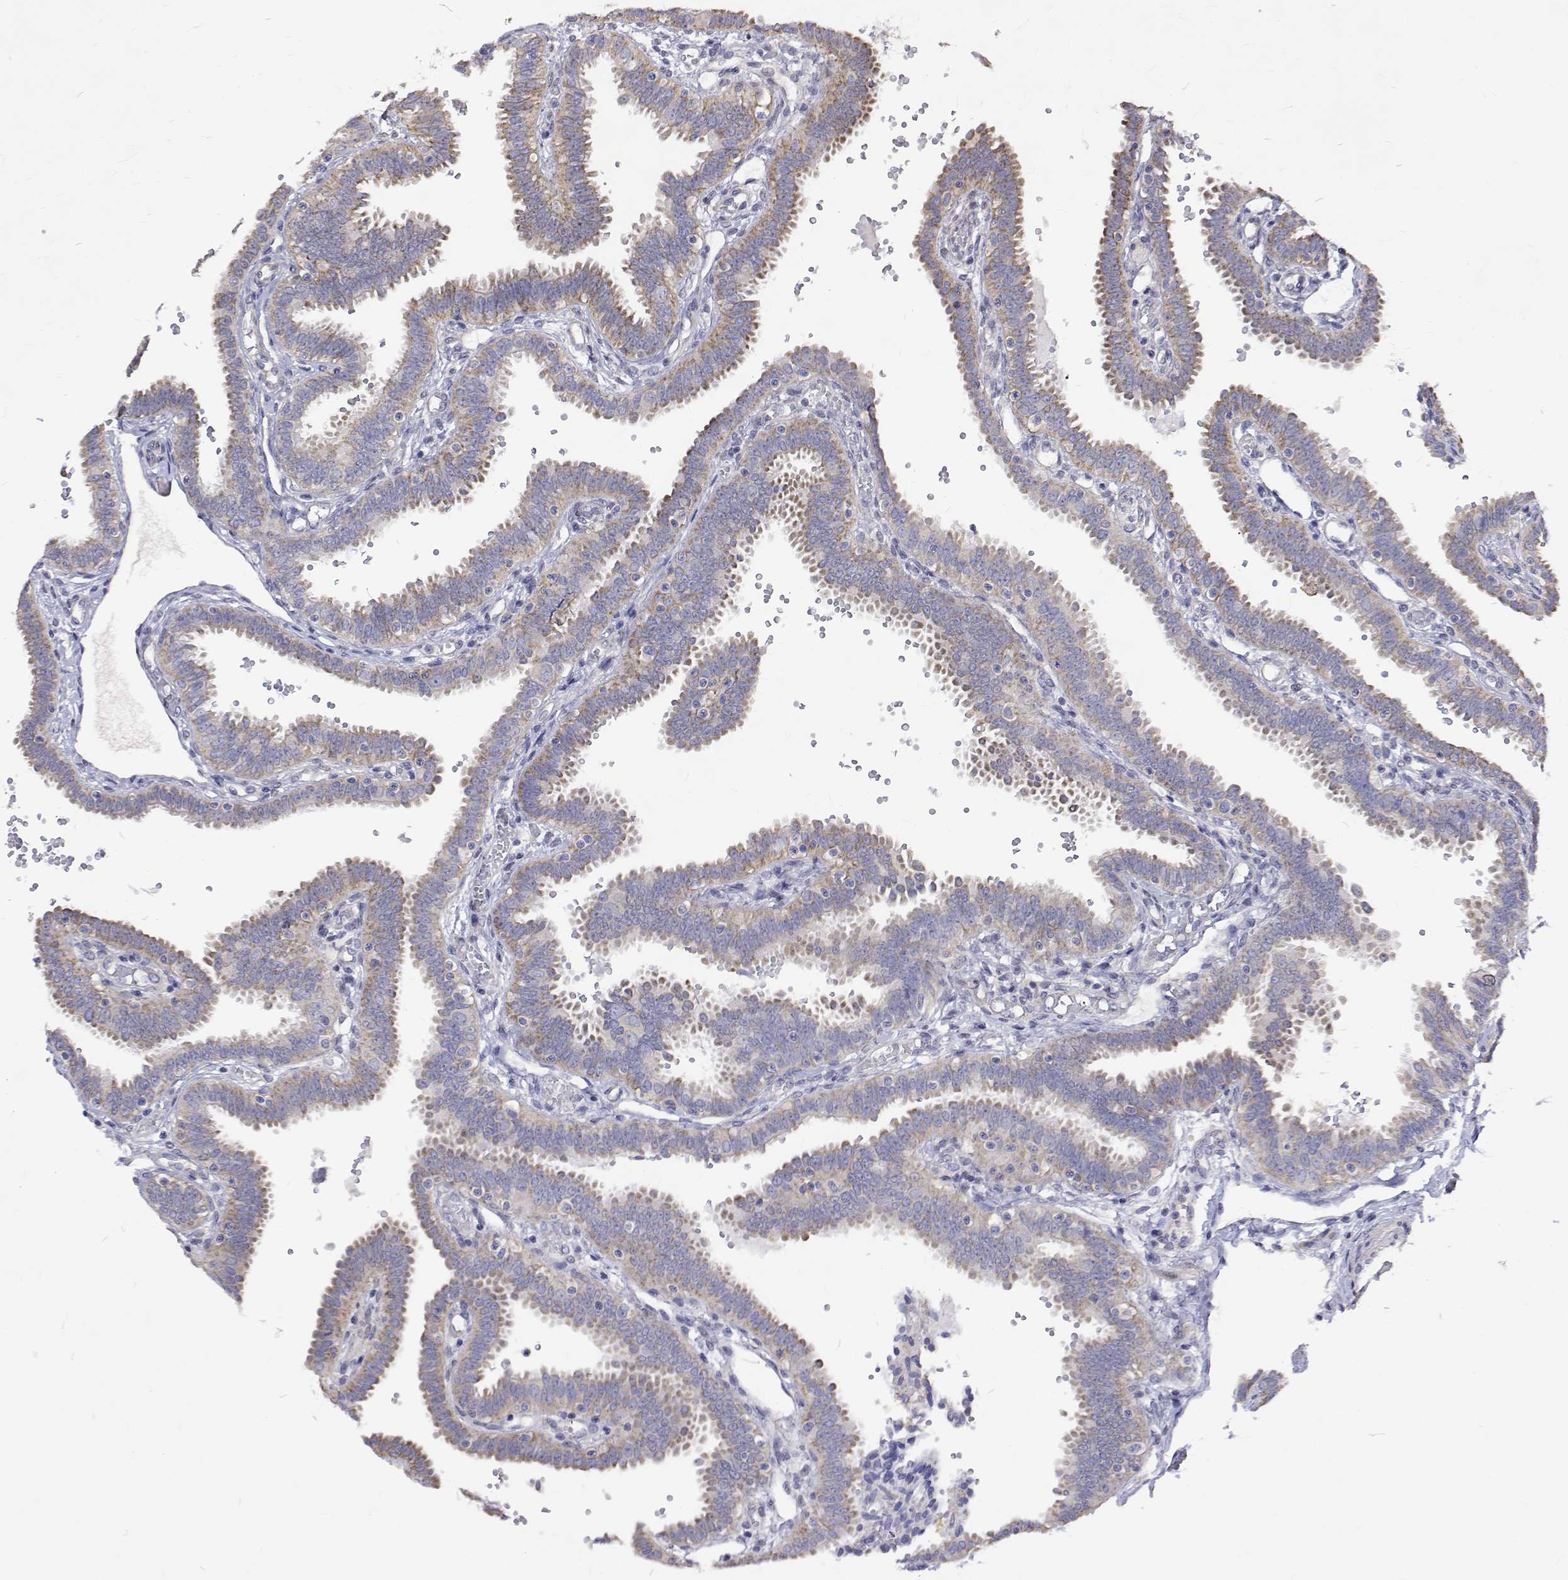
{"staining": {"intensity": "weak", "quantity": "<25%", "location": "cytoplasmic/membranous"}, "tissue": "fallopian tube", "cell_type": "Glandular cells", "image_type": "normal", "snomed": [{"axis": "morphology", "description": "Normal tissue, NOS"}, {"axis": "topography", "description": "Fallopian tube"}], "caption": "An image of human fallopian tube is negative for staining in glandular cells. Brightfield microscopy of immunohistochemistry (IHC) stained with DAB (3,3'-diaminobenzidine) (brown) and hematoxylin (blue), captured at high magnification.", "gene": "PADI1", "patient": {"sex": "female", "age": 37}}